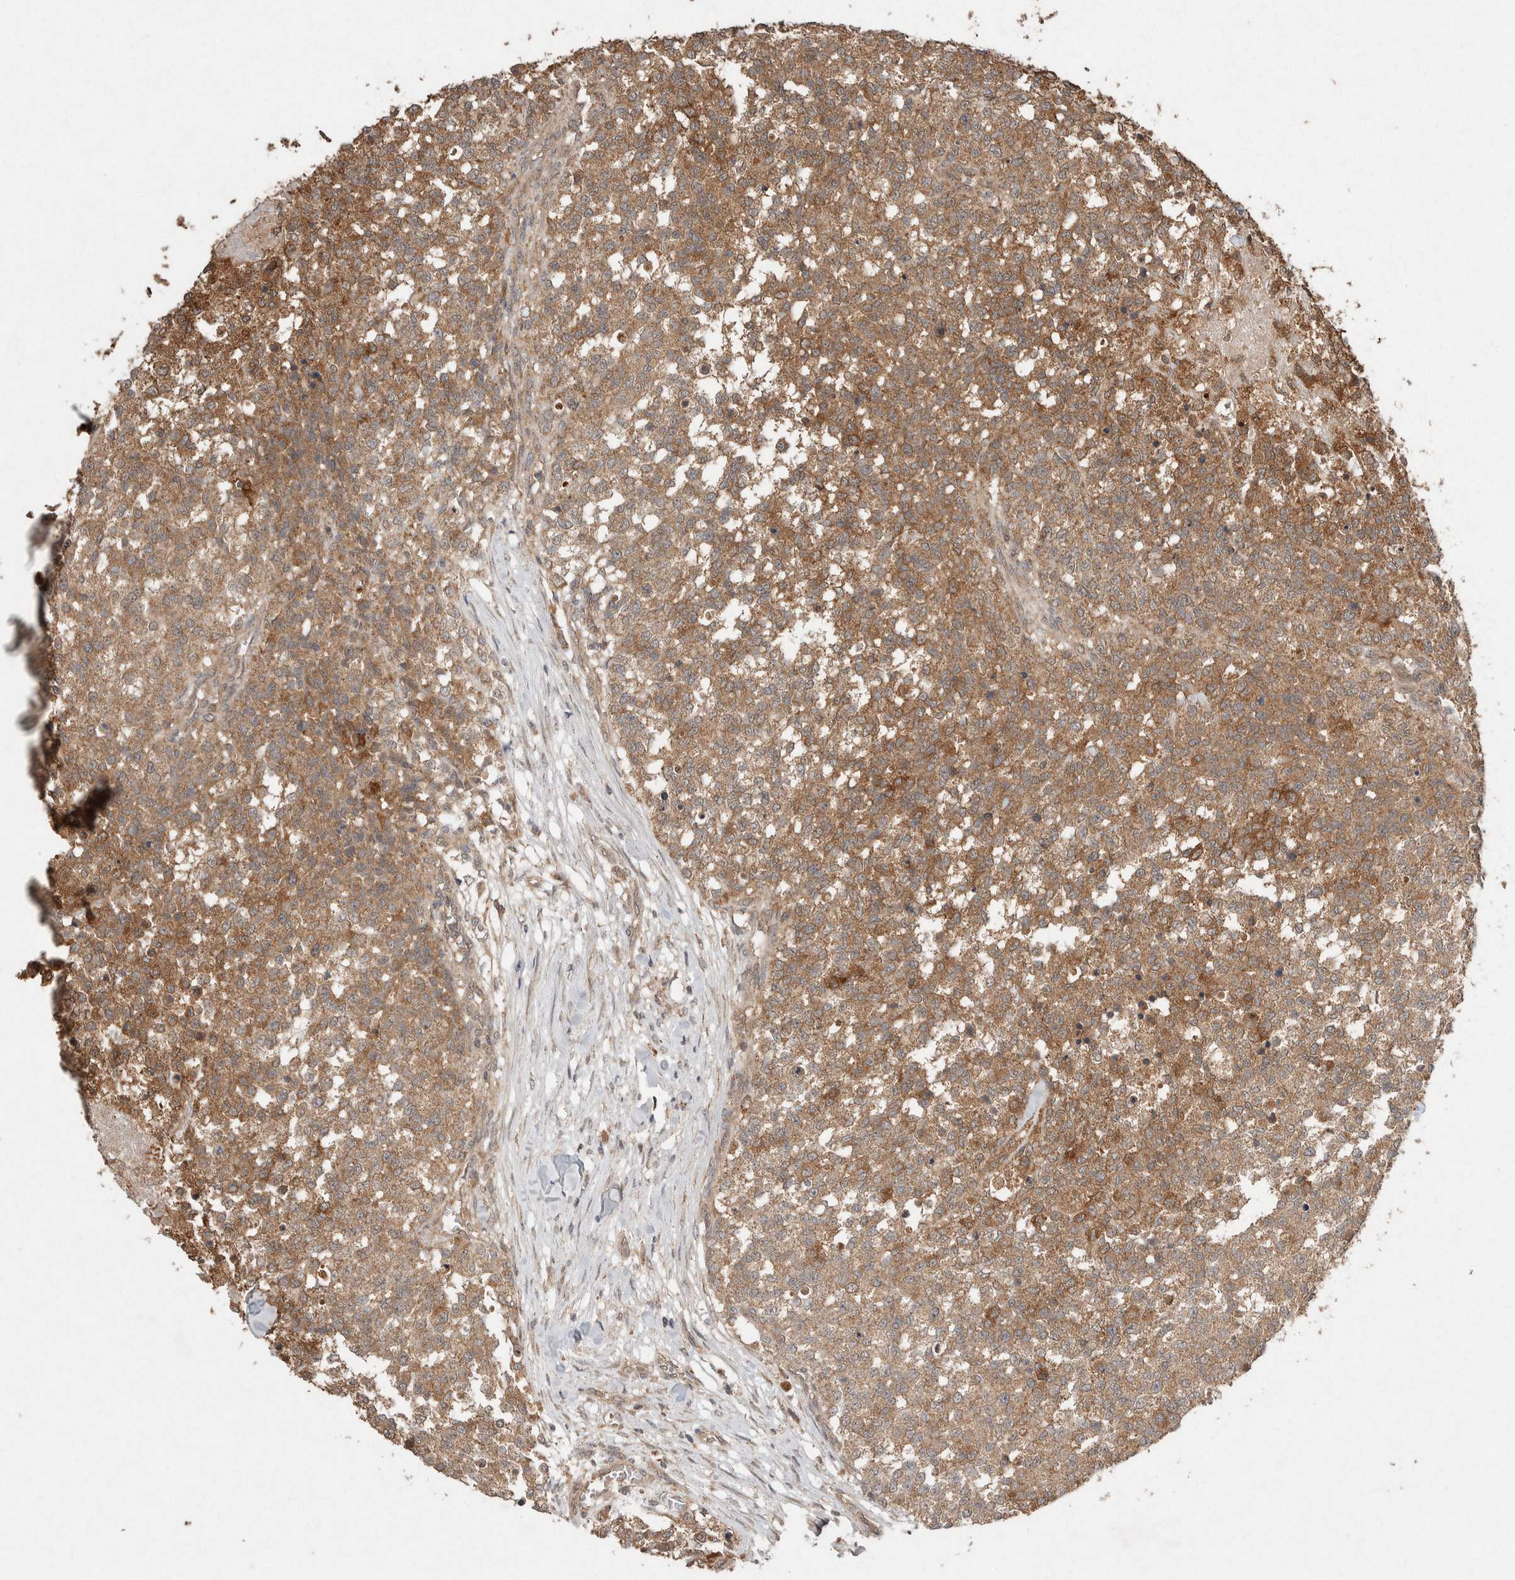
{"staining": {"intensity": "weak", "quantity": ">75%", "location": "cytoplasmic/membranous"}, "tissue": "testis cancer", "cell_type": "Tumor cells", "image_type": "cancer", "snomed": [{"axis": "morphology", "description": "Seminoma, NOS"}, {"axis": "topography", "description": "Testis"}], "caption": "A high-resolution photomicrograph shows IHC staining of testis cancer, which displays weak cytoplasmic/membranous staining in approximately >75% of tumor cells.", "gene": "KCNJ5", "patient": {"sex": "male", "age": 59}}